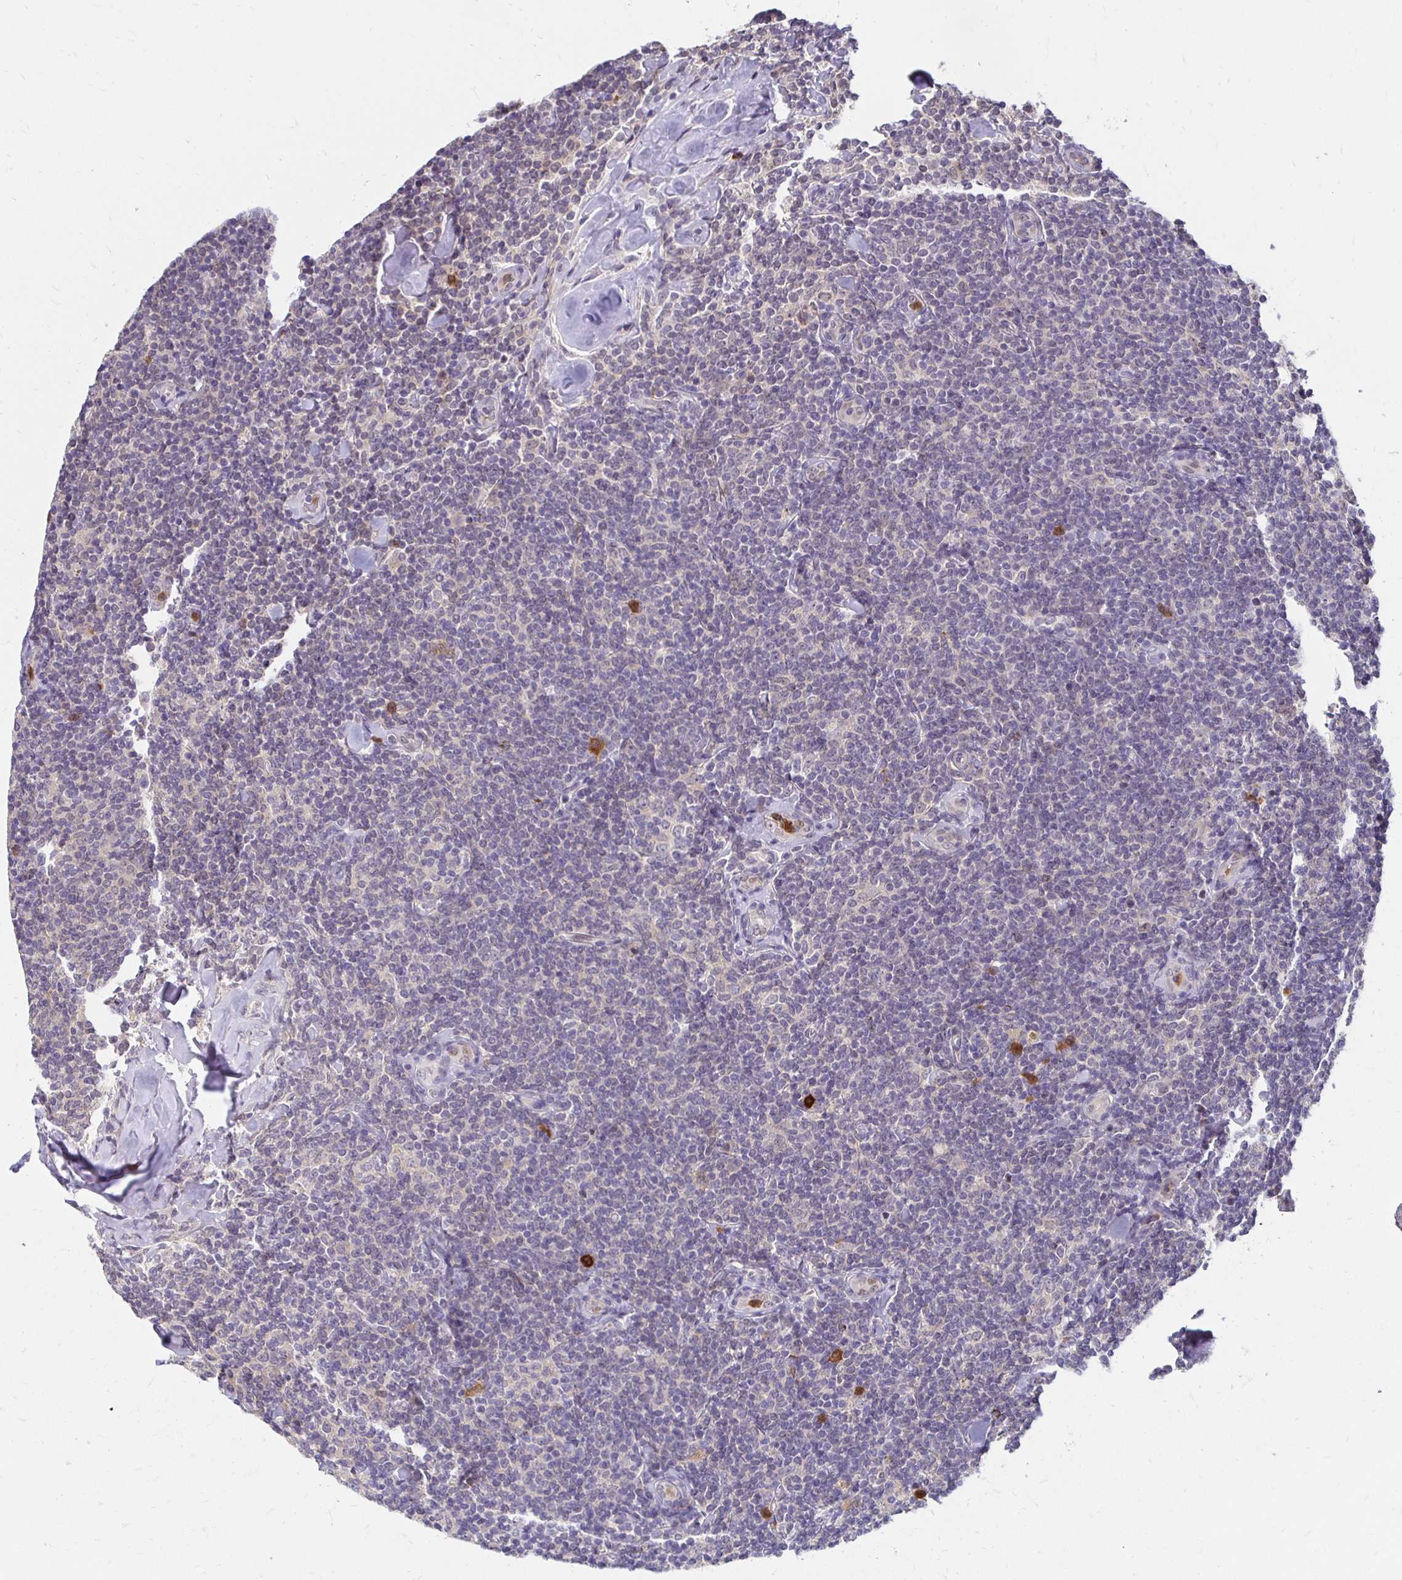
{"staining": {"intensity": "negative", "quantity": "none", "location": "none"}, "tissue": "lymphoma", "cell_type": "Tumor cells", "image_type": "cancer", "snomed": [{"axis": "morphology", "description": "Malignant lymphoma, non-Hodgkin's type, Low grade"}, {"axis": "topography", "description": "Lymph node"}], "caption": "A histopathology image of lymphoma stained for a protein reveals no brown staining in tumor cells.", "gene": "PADI2", "patient": {"sex": "female", "age": 56}}